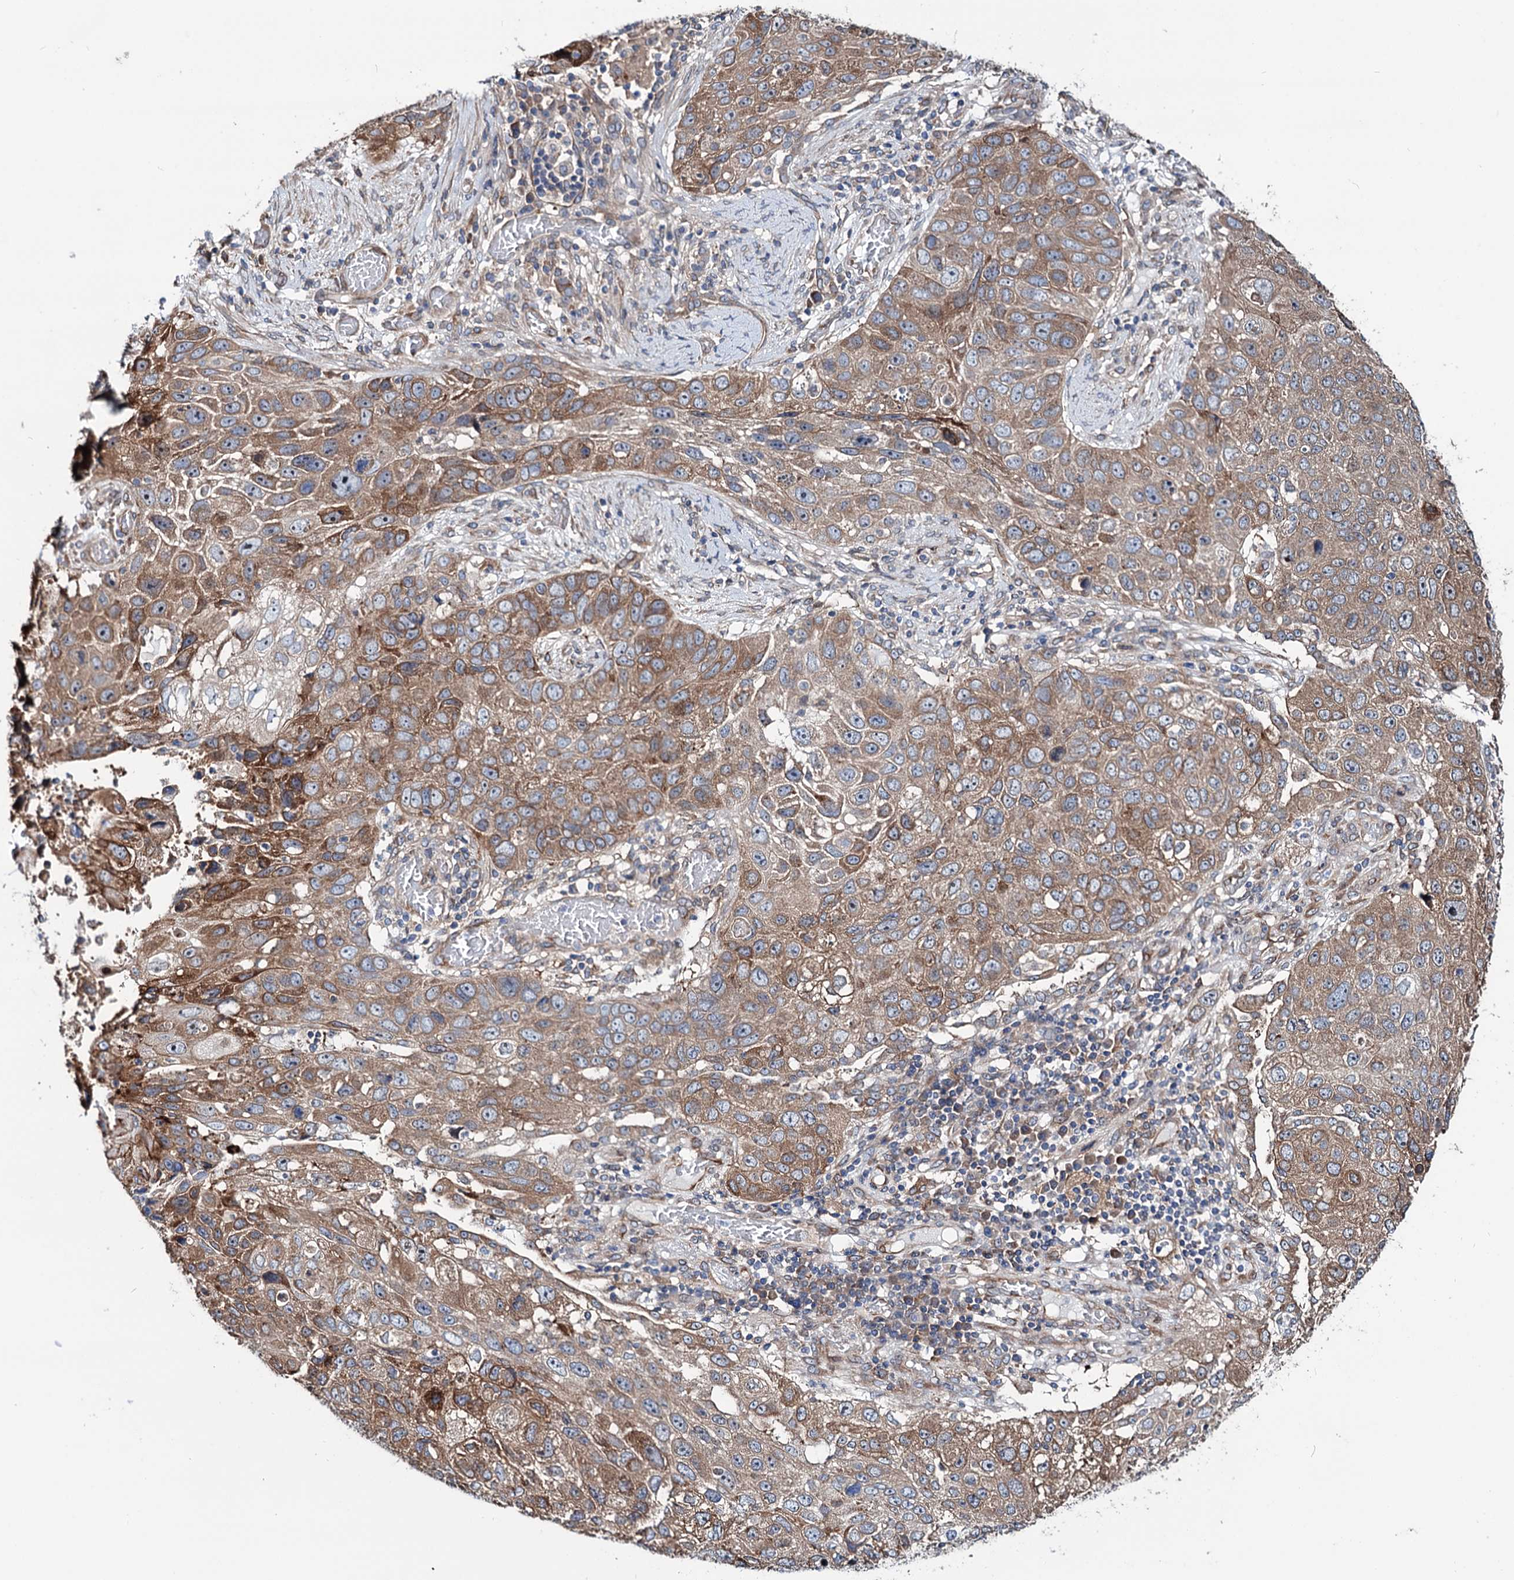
{"staining": {"intensity": "moderate", "quantity": ">75%", "location": "cytoplasmic/membranous"}, "tissue": "lung cancer", "cell_type": "Tumor cells", "image_type": "cancer", "snomed": [{"axis": "morphology", "description": "Squamous cell carcinoma, NOS"}, {"axis": "topography", "description": "Lung"}], "caption": "Protein expression analysis of lung cancer (squamous cell carcinoma) reveals moderate cytoplasmic/membranous expression in about >75% of tumor cells. (brown staining indicates protein expression, while blue staining denotes nuclei).", "gene": "PTDSS2", "patient": {"sex": "male", "age": 61}}